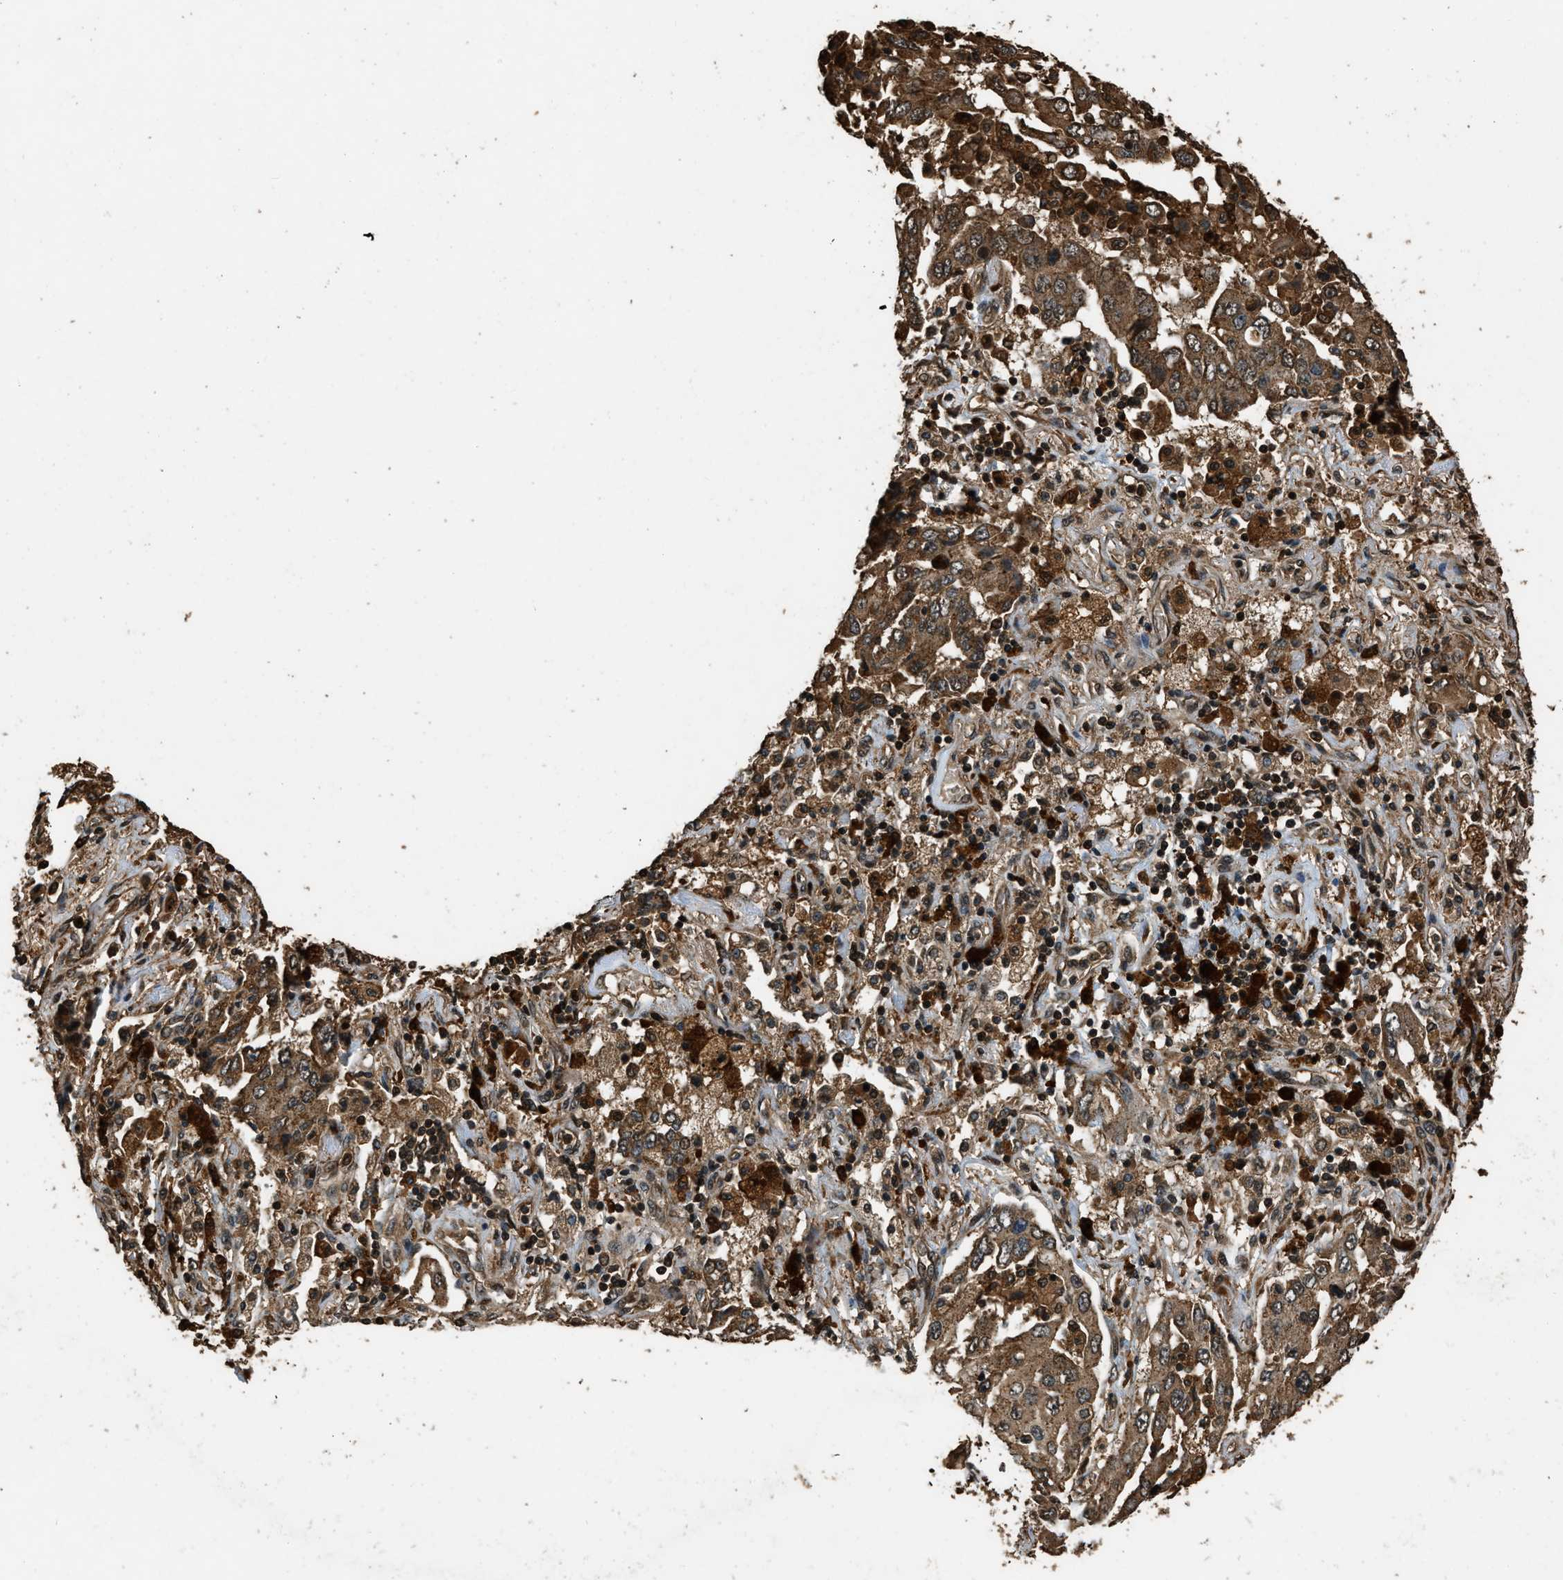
{"staining": {"intensity": "moderate", "quantity": ">75%", "location": "cytoplasmic/membranous"}, "tissue": "lung cancer", "cell_type": "Tumor cells", "image_type": "cancer", "snomed": [{"axis": "morphology", "description": "Adenocarcinoma, NOS"}, {"axis": "topography", "description": "Lung"}], "caption": "This histopathology image reveals IHC staining of human lung adenocarcinoma, with medium moderate cytoplasmic/membranous positivity in about >75% of tumor cells.", "gene": "RAP2A", "patient": {"sex": "female", "age": 65}}